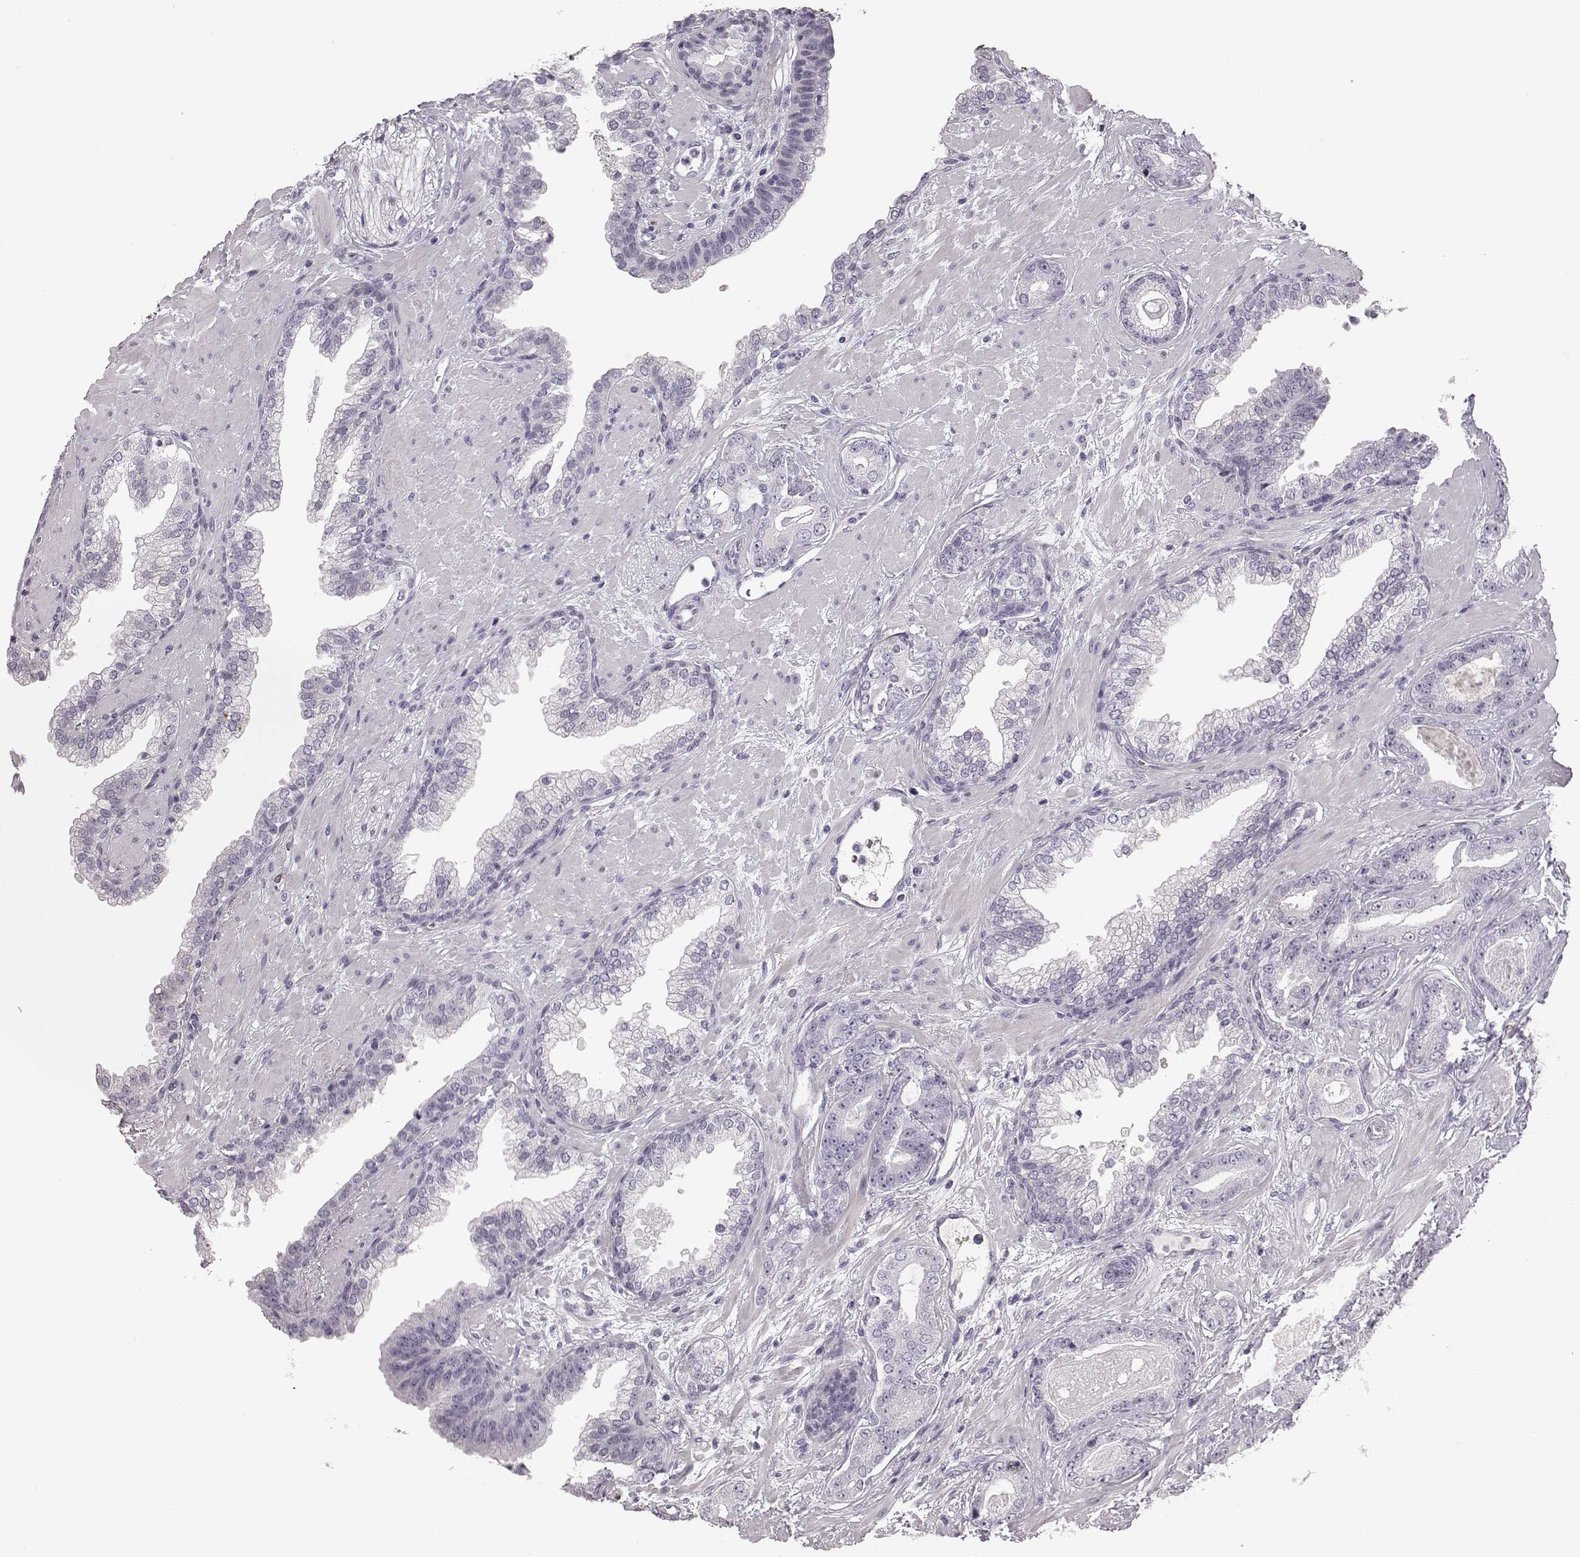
{"staining": {"intensity": "negative", "quantity": "none", "location": "none"}, "tissue": "prostate cancer", "cell_type": "Tumor cells", "image_type": "cancer", "snomed": [{"axis": "morphology", "description": "Adenocarcinoma, Low grade"}, {"axis": "topography", "description": "Prostate"}], "caption": "This is a histopathology image of IHC staining of prostate cancer (low-grade adenocarcinoma), which shows no expression in tumor cells.", "gene": "KIAA0319", "patient": {"sex": "male", "age": 61}}